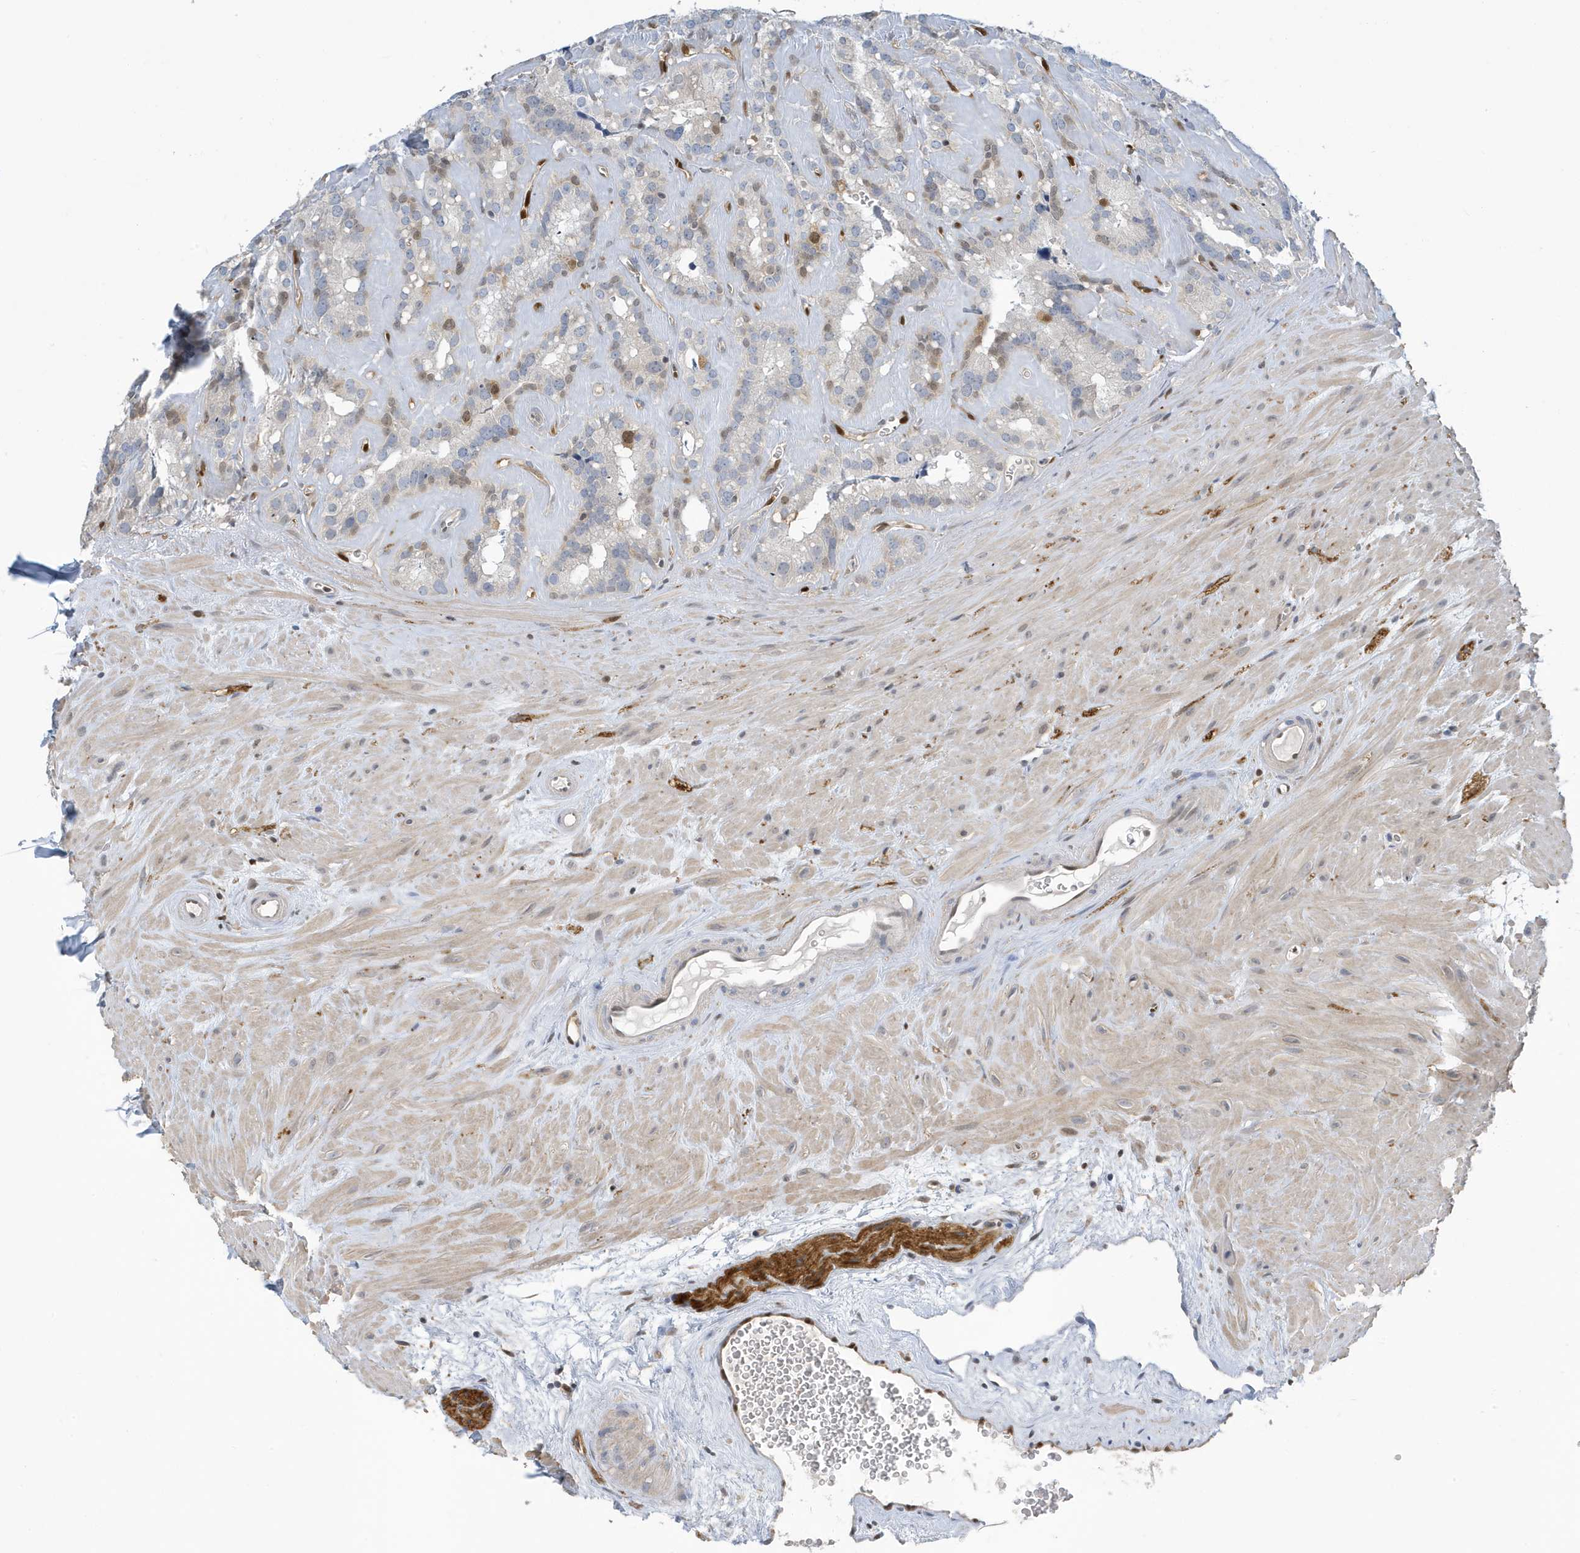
{"staining": {"intensity": "moderate", "quantity": "<25%", "location": "nuclear"}, "tissue": "seminal vesicle", "cell_type": "Glandular cells", "image_type": "normal", "snomed": [{"axis": "morphology", "description": "Normal tissue, NOS"}, {"axis": "topography", "description": "Prostate"}, {"axis": "topography", "description": "Seminal veicle"}], "caption": "Immunohistochemistry (IHC) (DAB) staining of benign human seminal vesicle displays moderate nuclear protein expression in about <25% of glandular cells.", "gene": "NCOA7", "patient": {"sex": "male", "age": 59}}